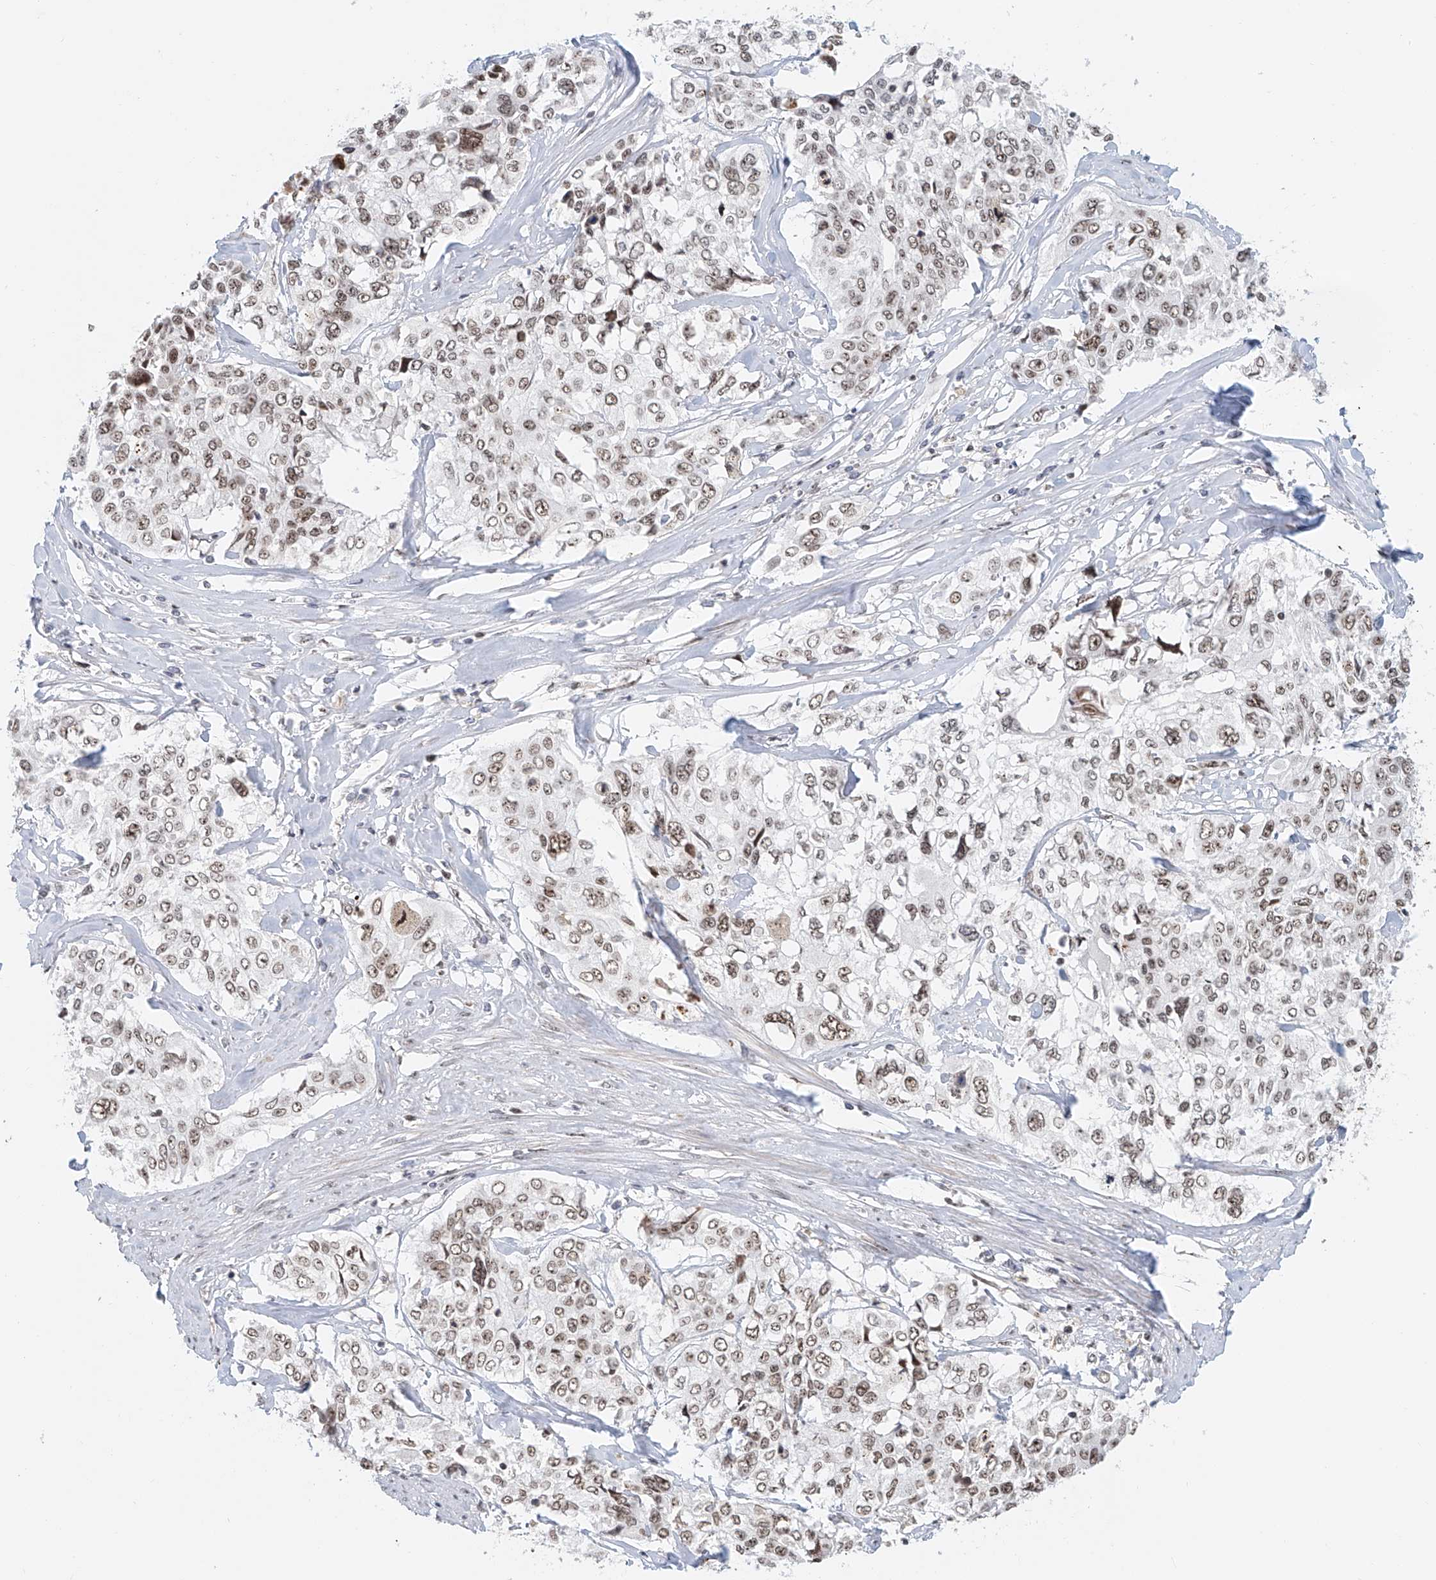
{"staining": {"intensity": "moderate", "quantity": ">75%", "location": "nuclear"}, "tissue": "cervical cancer", "cell_type": "Tumor cells", "image_type": "cancer", "snomed": [{"axis": "morphology", "description": "Squamous cell carcinoma, NOS"}, {"axis": "topography", "description": "Cervix"}], "caption": "Immunohistochemistry image of neoplastic tissue: human cervical cancer stained using immunohistochemistry exhibits medium levels of moderate protein expression localized specifically in the nuclear of tumor cells, appearing as a nuclear brown color.", "gene": "PRUNE2", "patient": {"sex": "female", "age": 31}}